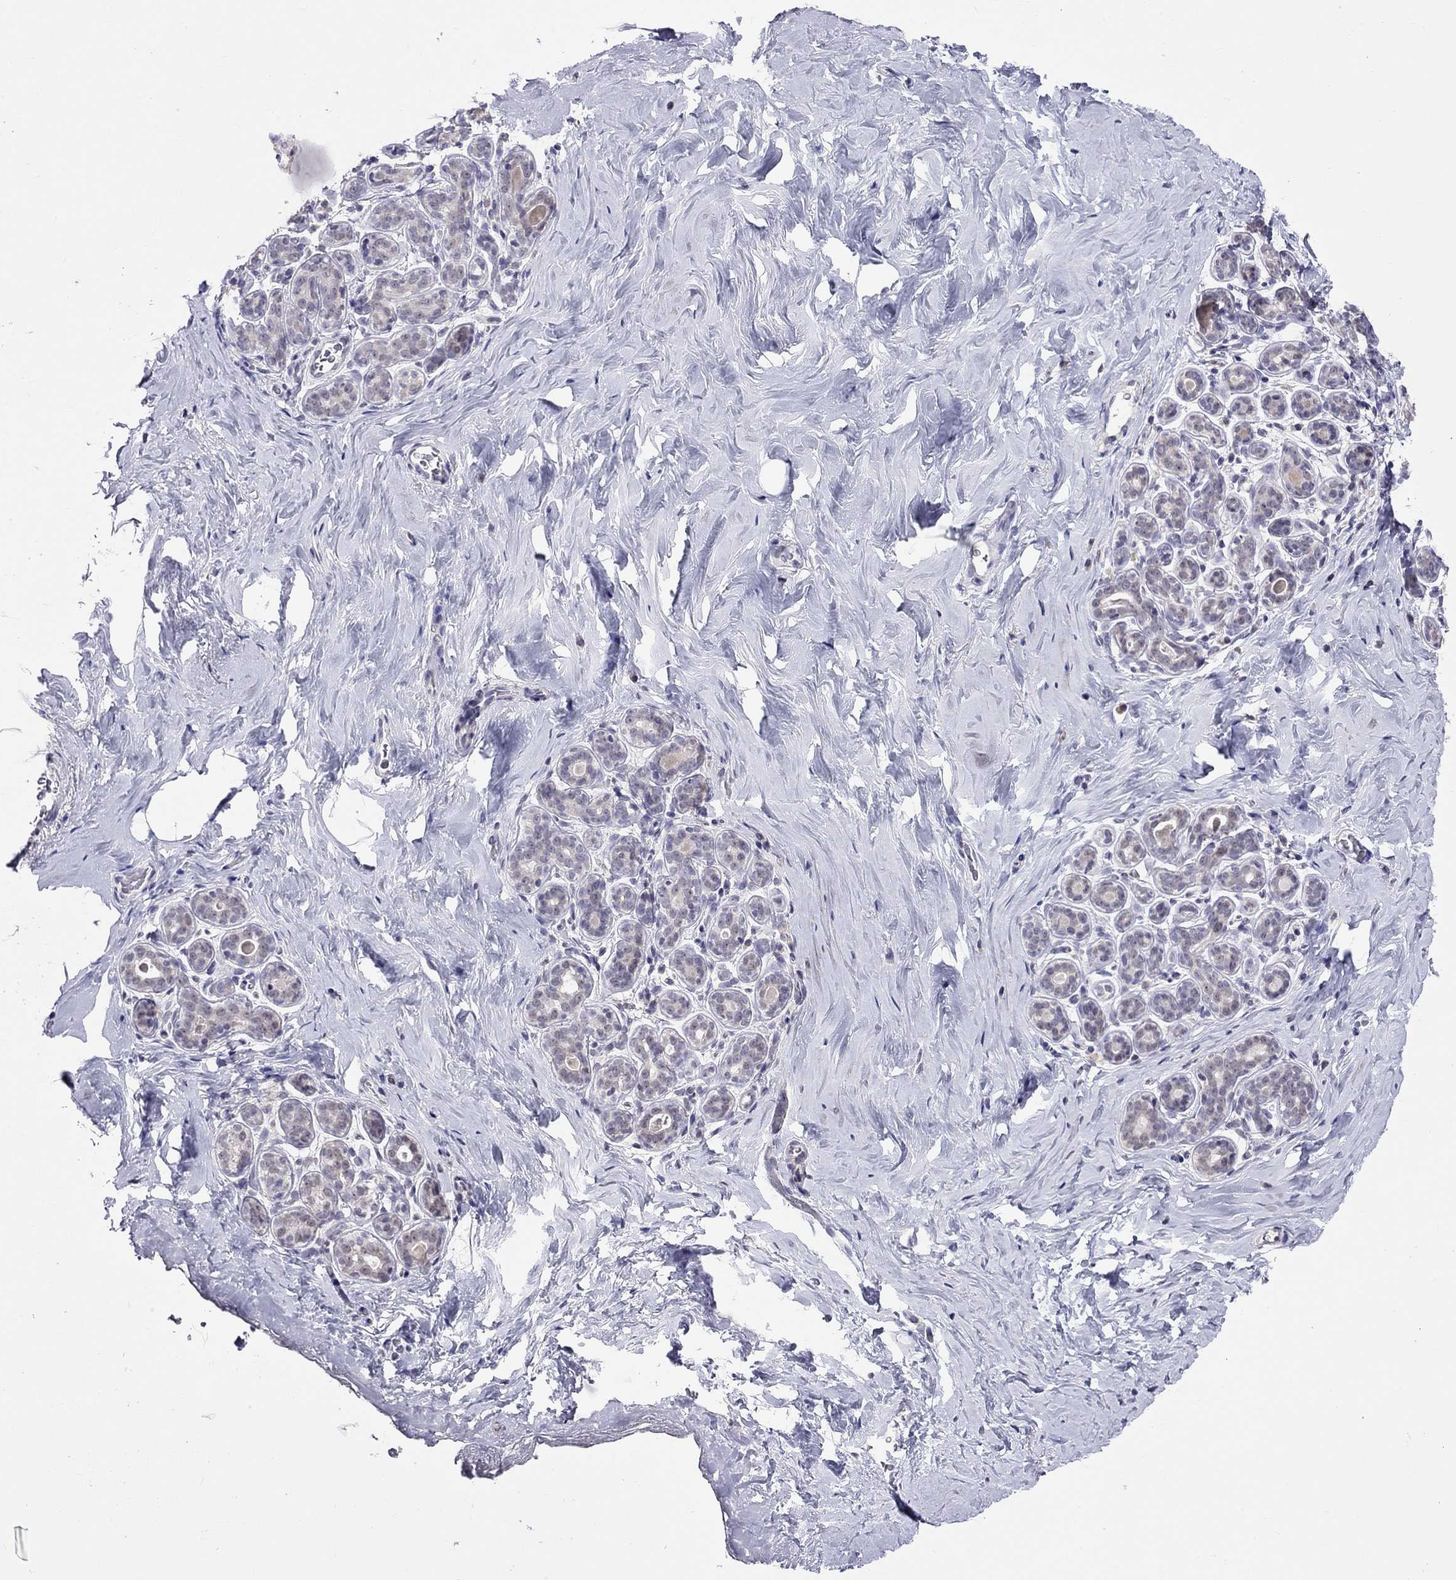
{"staining": {"intensity": "negative", "quantity": "none", "location": "none"}, "tissue": "breast", "cell_type": "Adipocytes", "image_type": "normal", "snomed": [{"axis": "morphology", "description": "Normal tissue, NOS"}, {"axis": "topography", "description": "Skin"}, {"axis": "topography", "description": "Breast"}], "caption": "Human breast stained for a protein using immunohistochemistry exhibits no expression in adipocytes.", "gene": "HES5", "patient": {"sex": "female", "age": 43}}